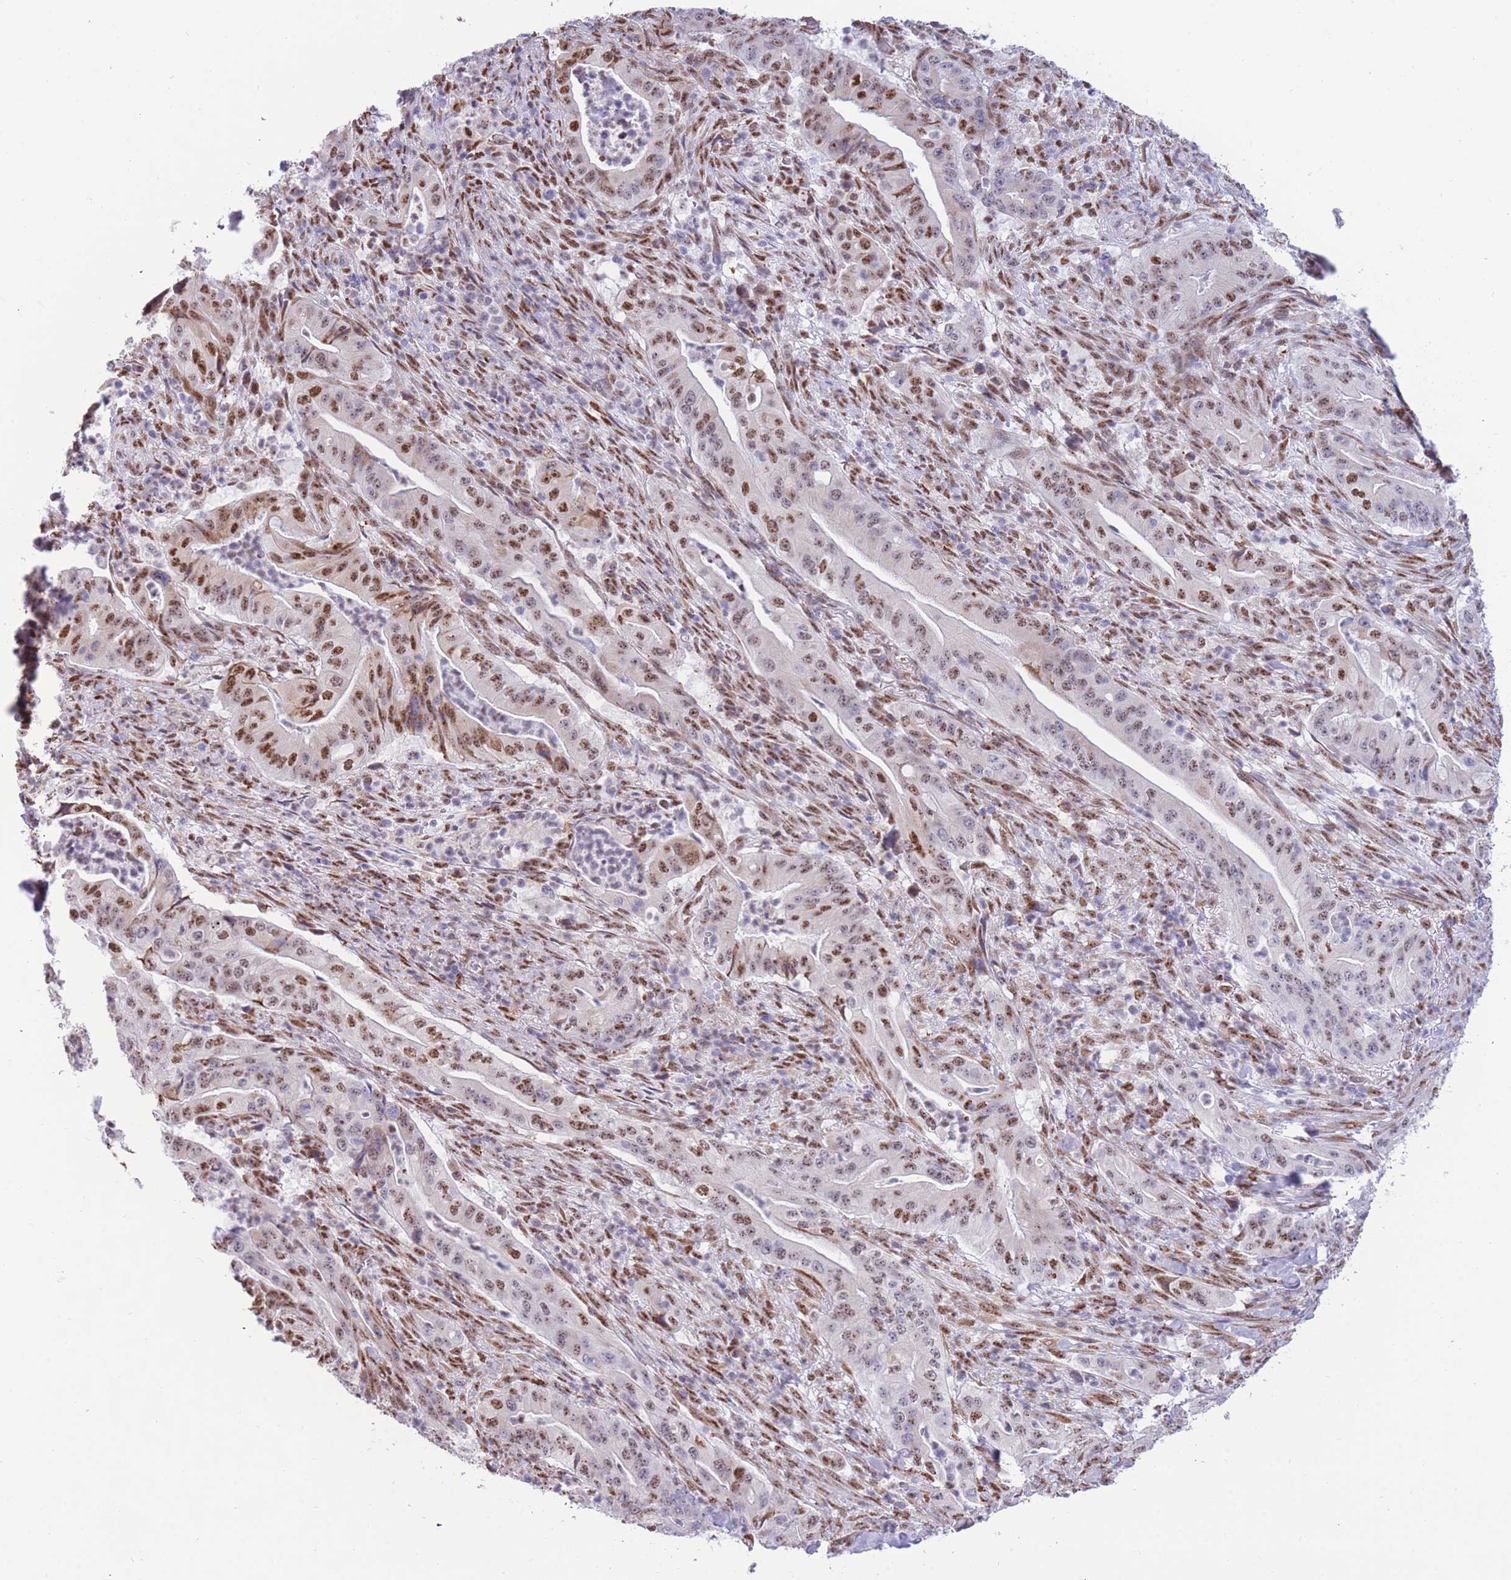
{"staining": {"intensity": "moderate", "quantity": ">75%", "location": "nuclear"}, "tissue": "pancreatic cancer", "cell_type": "Tumor cells", "image_type": "cancer", "snomed": [{"axis": "morphology", "description": "Adenocarcinoma, NOS"}, {"axis": "topography", "description": "Pancreas"}], "caption": "Immunohistochemical staining of human pancreatic adenocarcinoma demonstrates medium levels of moderate nuclear staining in about >75% of tumor cells.", "gene": "FAM153A", "patient": {"sex": "male", "age": 71}}